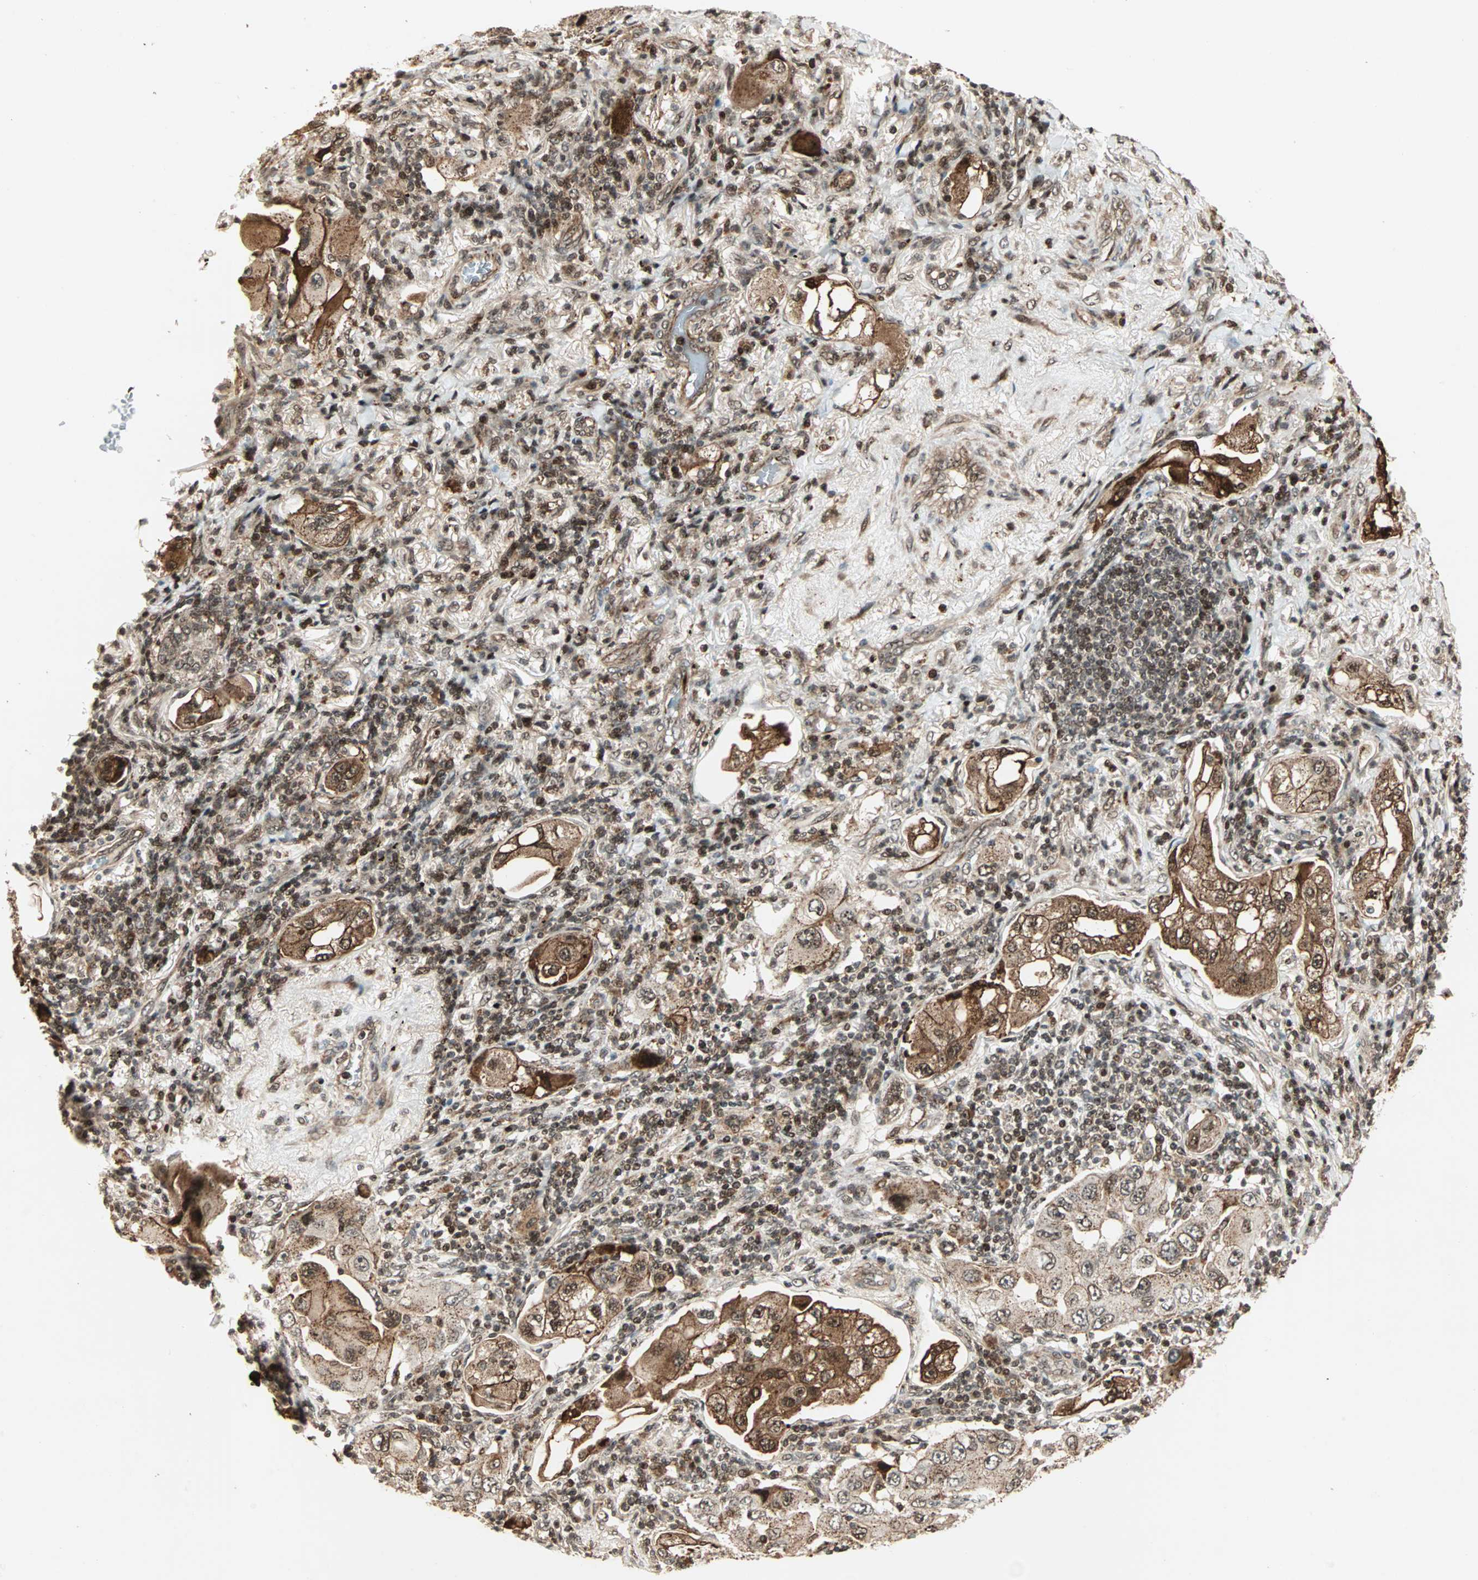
{"staining": {"intensity": "strong", "quantity": ">75%", "location": "cytoplasmic/membranous,nuclear"}, "tissue": "lung cancer", "cell_type": "Tumor cells", "image_type": "cancer", "snomed": [{"axis": "morphology", "description": "Adenocarcinoma, NOS"}, {"axis": "topography", "description": "Lung"}], "caption": "A high amount of strong cytoplasmic/membranous and nuclear positivity is seen in approximately >75% of tumor cells in lung cancer tissue. The protein of interest is stained brown, and the nuclei are stained in blue (DAB (3,3'-diaminobenzidine) IHC with brightfield microscopy, high magnification).", "gene": "ZBED9", "patient": {"sex": "female", "age": 65}}